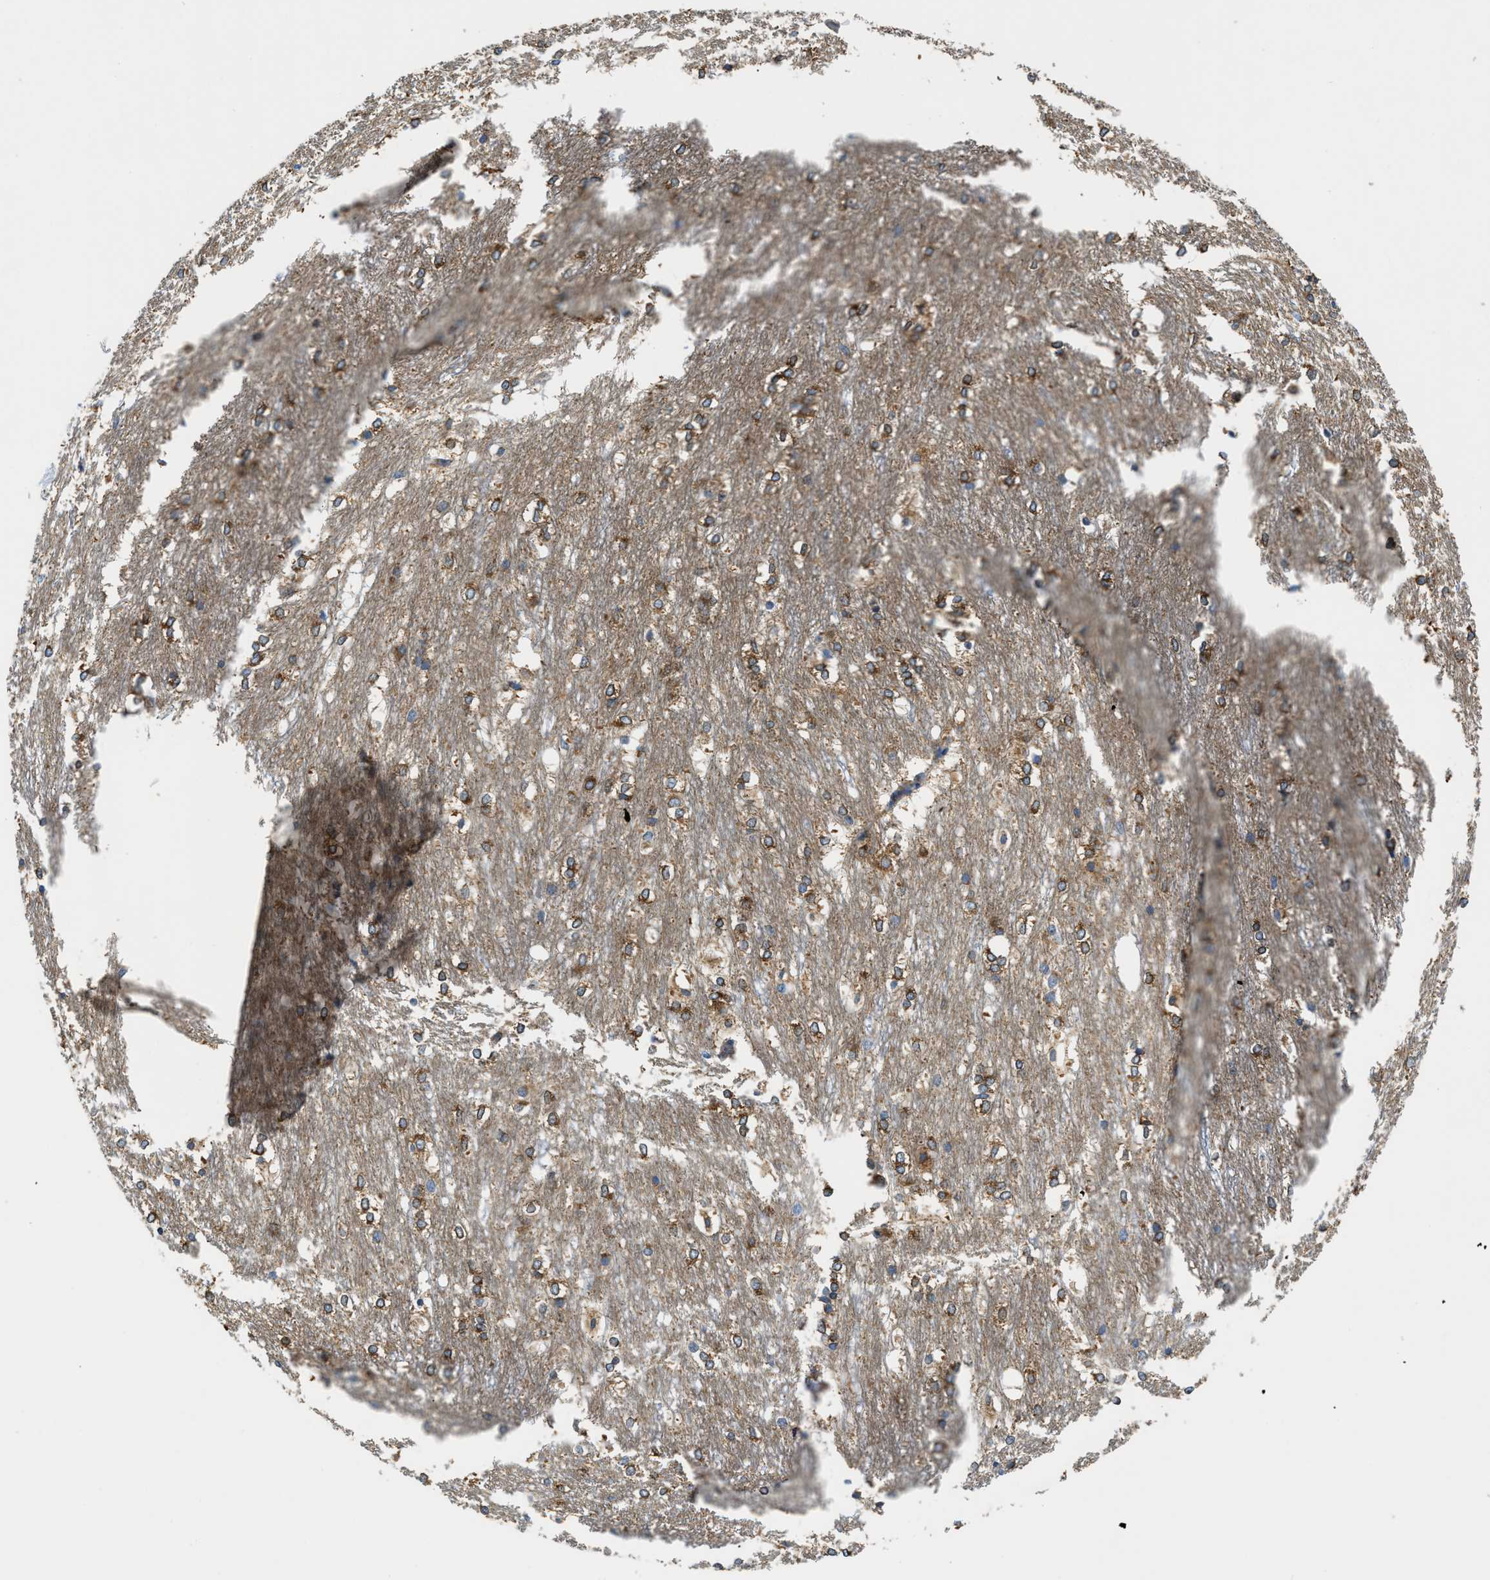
{"staining": {"intensity": "strong", "quantity": "25%-75%", "location": "cytoplasmic/membranous"}, "tissue": "caudate", "cell_type": "Glial cells", "image_type": "normal", "snomed": [{"axis": "morphology", "description": "Normal tissue, NOS"}, {"axis": "topography", "description": "Lateral ventricle wall"}], "caption": "Immunohistochemical staining of benign caudate reveals strong cytoplasmic/membranous protein expression in about 25%-75% of glial cells.", "gene": "STK33", "patient": {"sex": "female", "age": 19}}